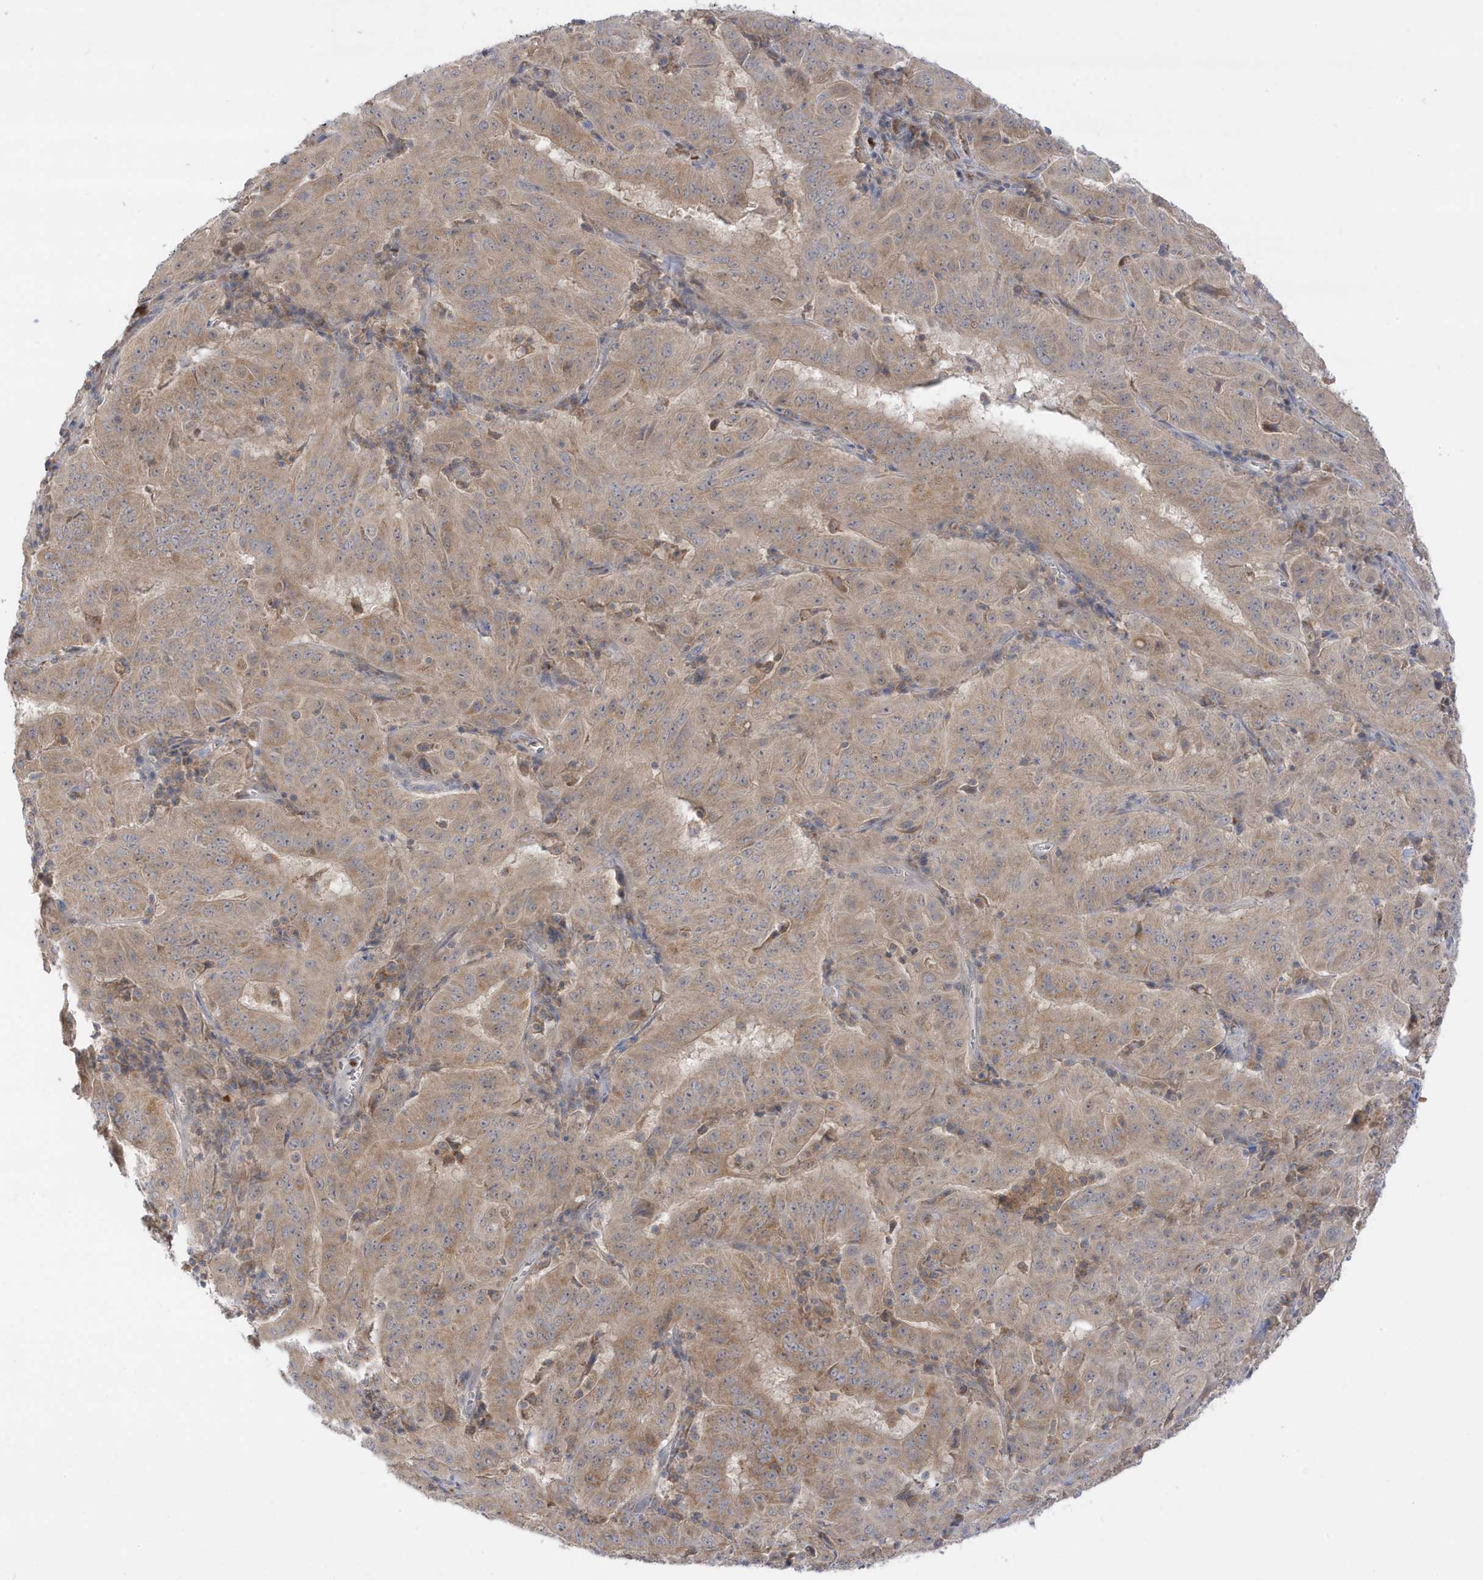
{"staining": {"intensity": "moderate", "quantity": ">75%", "location": "cytoplasmic/membranous"}, "tissue": "pancreatic cancer", "cell_type": "Tumor cells", "image_type": "cancer", "snomed": [{"axis": "morphology", "description": "Adenocarcinoma, NOS"}, {"axis": "topography", "description": "Pancreas"}], "caption": "This is an image of immunohistochemistry staining of adenocarcinoma (pancreatic), which shows moderate expression in the cytoplasmic/membranous of tumor cells.", "gene": "NPPC", "patient": {"sex": "male", "age": 63}}